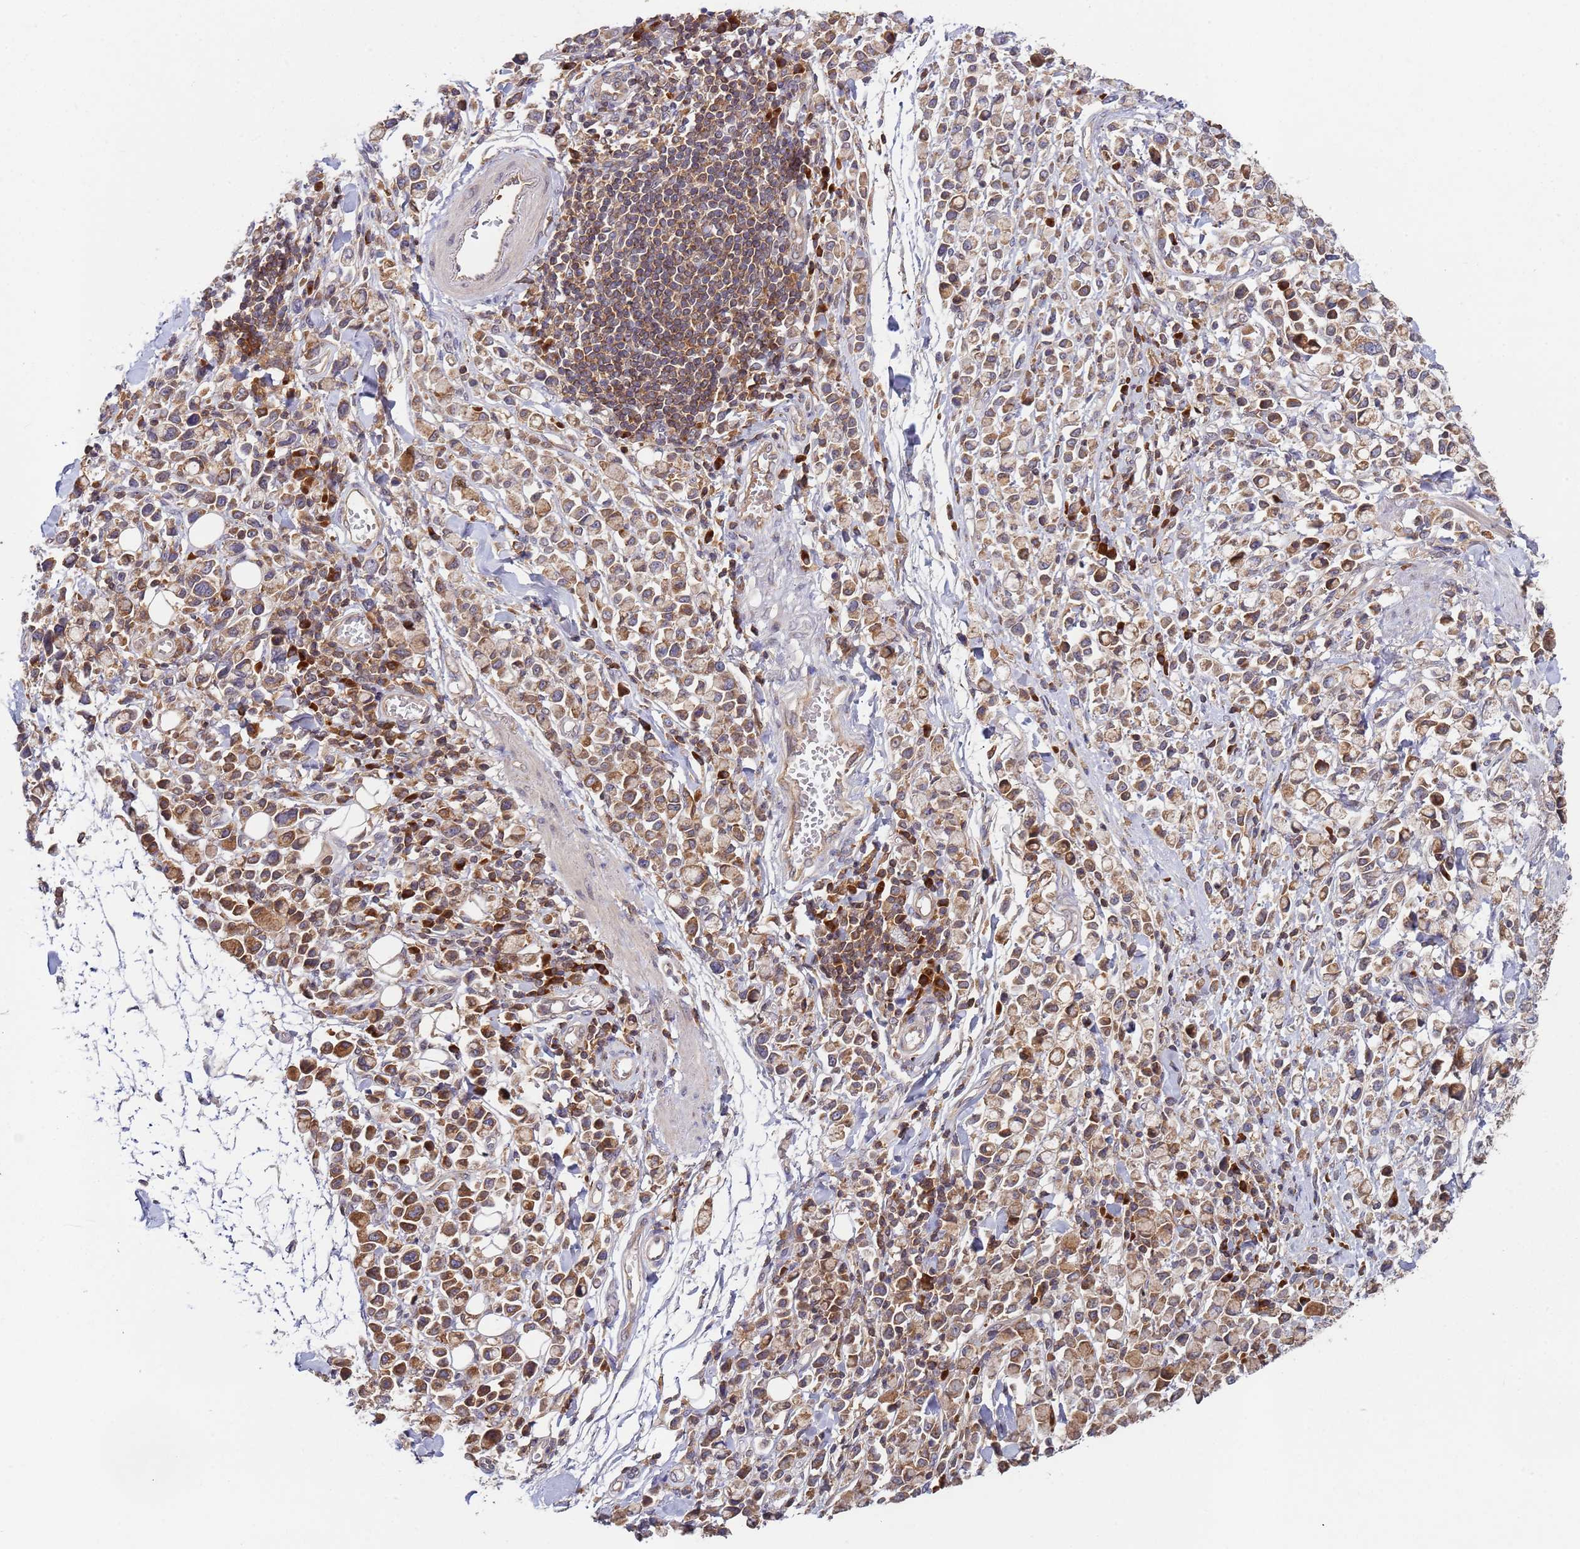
{"staining": {"intensity": "moderate", "quantity": ">75%", "location": "cytoplasmic/membranous"}, "tissue": "stomach cancer", "cell_type": "Tumor cells", "image_type": "cancer", "snomed": [{"axis": "morphology", "description": "Adenocarcinoma, NOS"}, {"axis": "topography", "description": "Stomach"}], "caption": "Stomach cancer (adenocarcinoma) stained with a protein marker reveals moderate staining in tumor cells.", "gene": "OR5A2", "patient": {"sex": "female", "age": 81}}